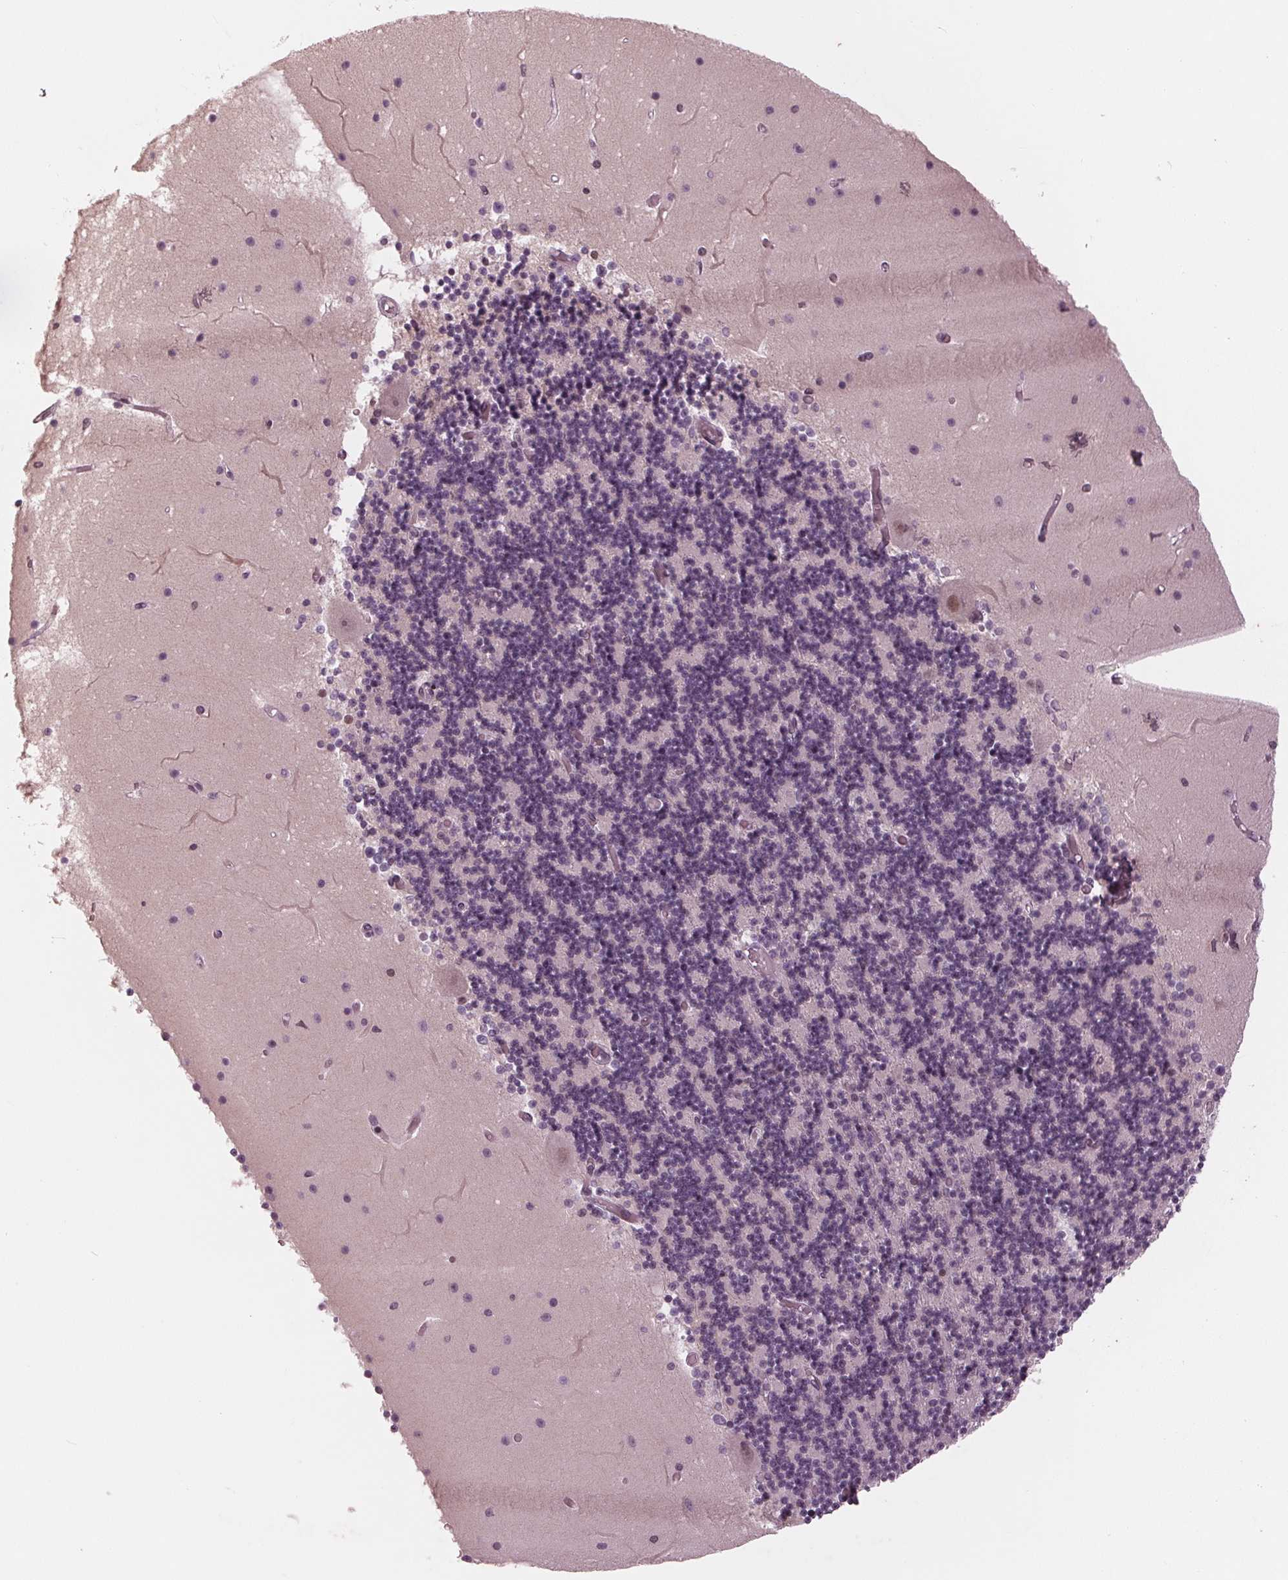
{"staining": {"intensity": "negative", "quantity": "none", "location": "none"}, "tissue": "cerebellum", "cell_type": "Cells in granular layer", "image_type": "normal", "snomed": [{"axis": "morphology", "description": "Normal tissue, NOS"}, {"axis": "topography", "description": "Cerebellum"}], "caption": "DAB immunohistochemical staining of normal human cerebellum demonstrates no significant positivity in cells in granular layer.", "gene": "DNMT3L", "patient": {"sex": "female", "age": 28}}